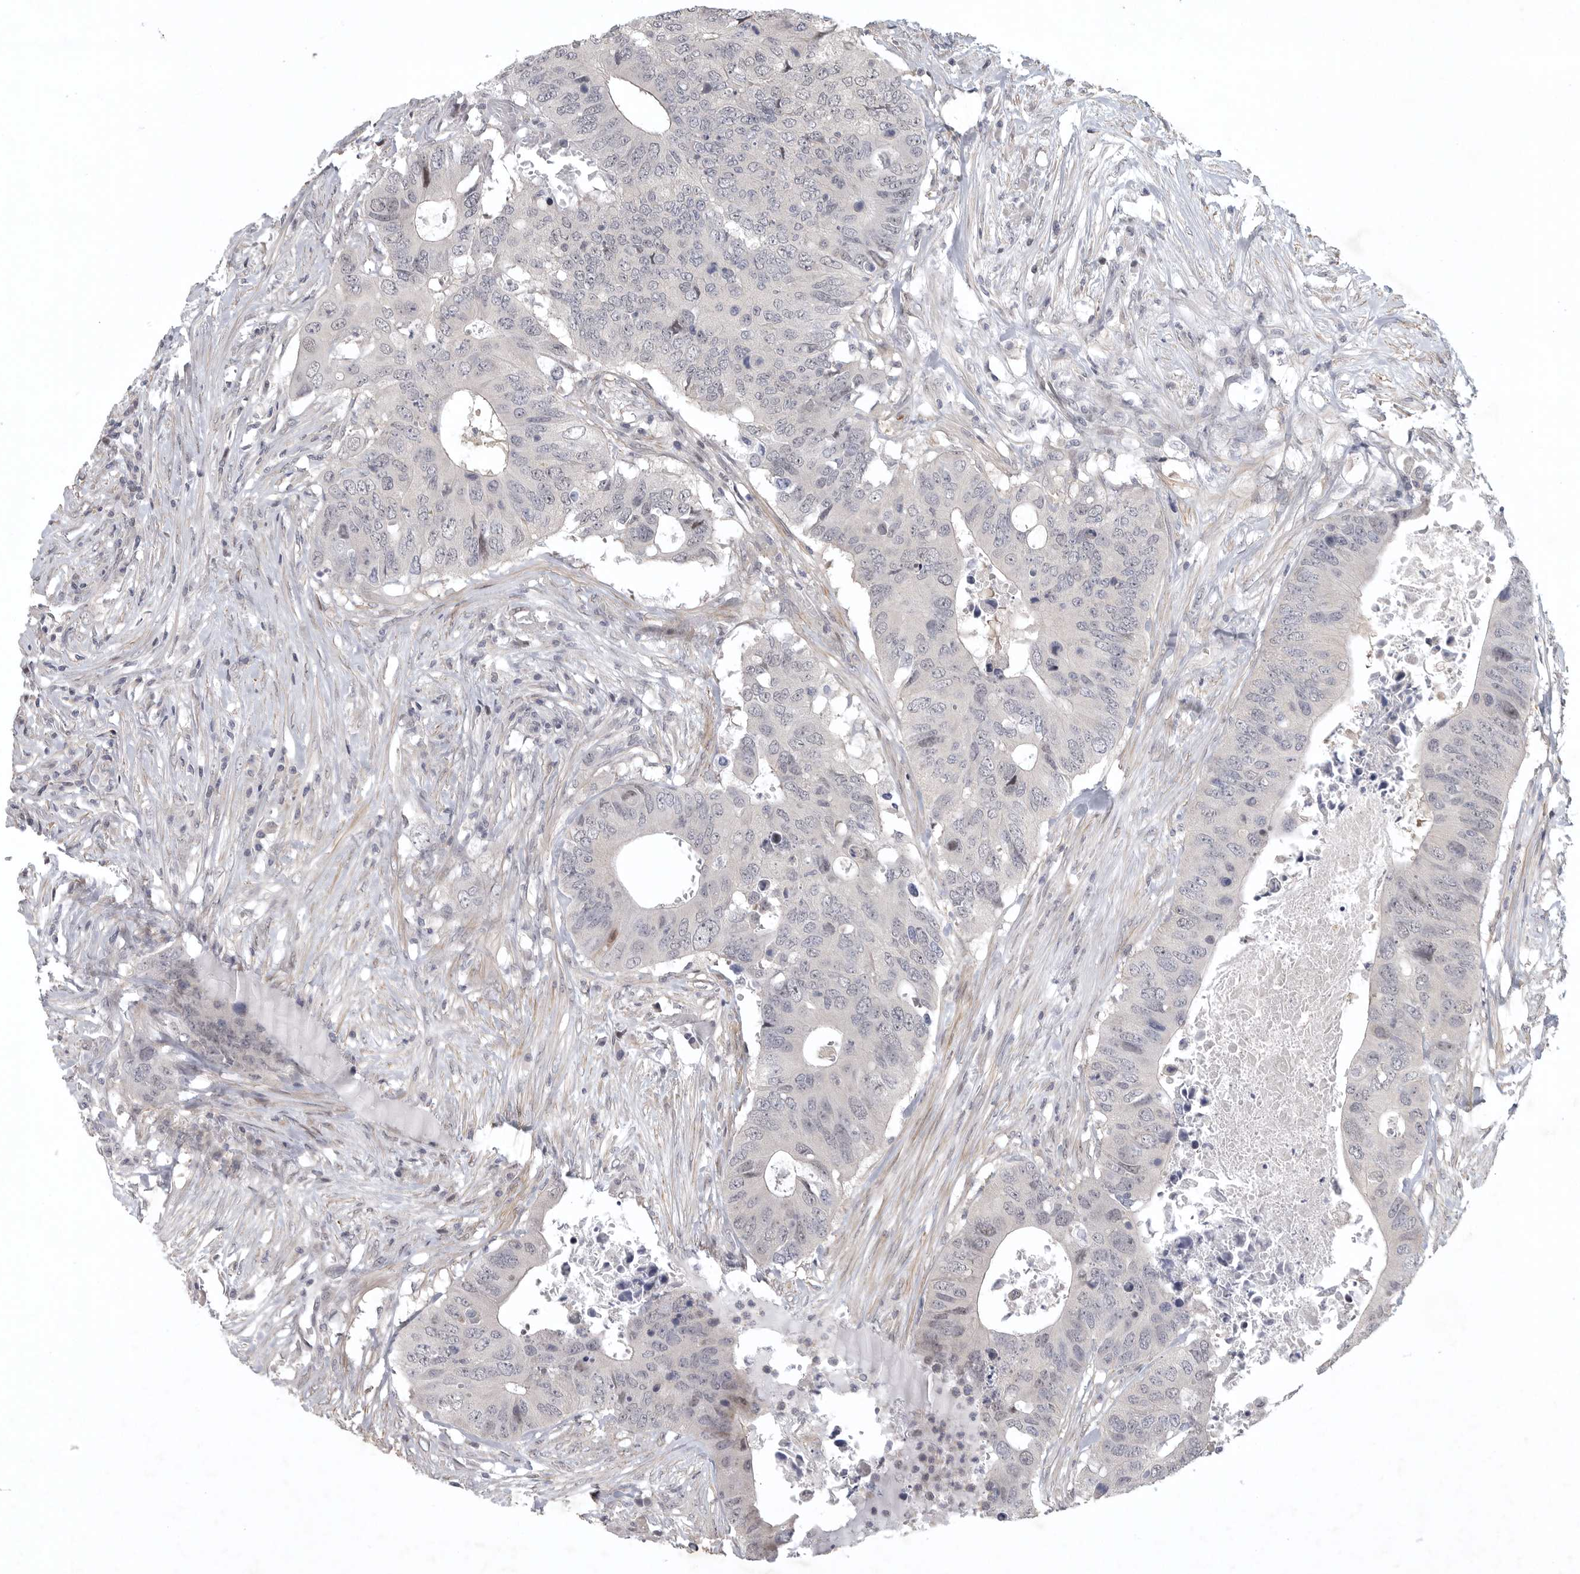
{"staining": {"intensity": "negative", "quantity": "none", "location": "none"}, "tissue": "colorectal cancer", "cell_type": "Tumor cells", "image_type": "cancer", "snomed": [{"axis": "morphology", "description": "Adenocarcinoma, NOS"}, {"axis": "topography", "description": "Colon"}], "caption": "Photomicrograph shows no significant protein staining in tumor cells of colorectal cancer.", "gene": "TNR", "patient": {"sex": "male", "age": 71}}